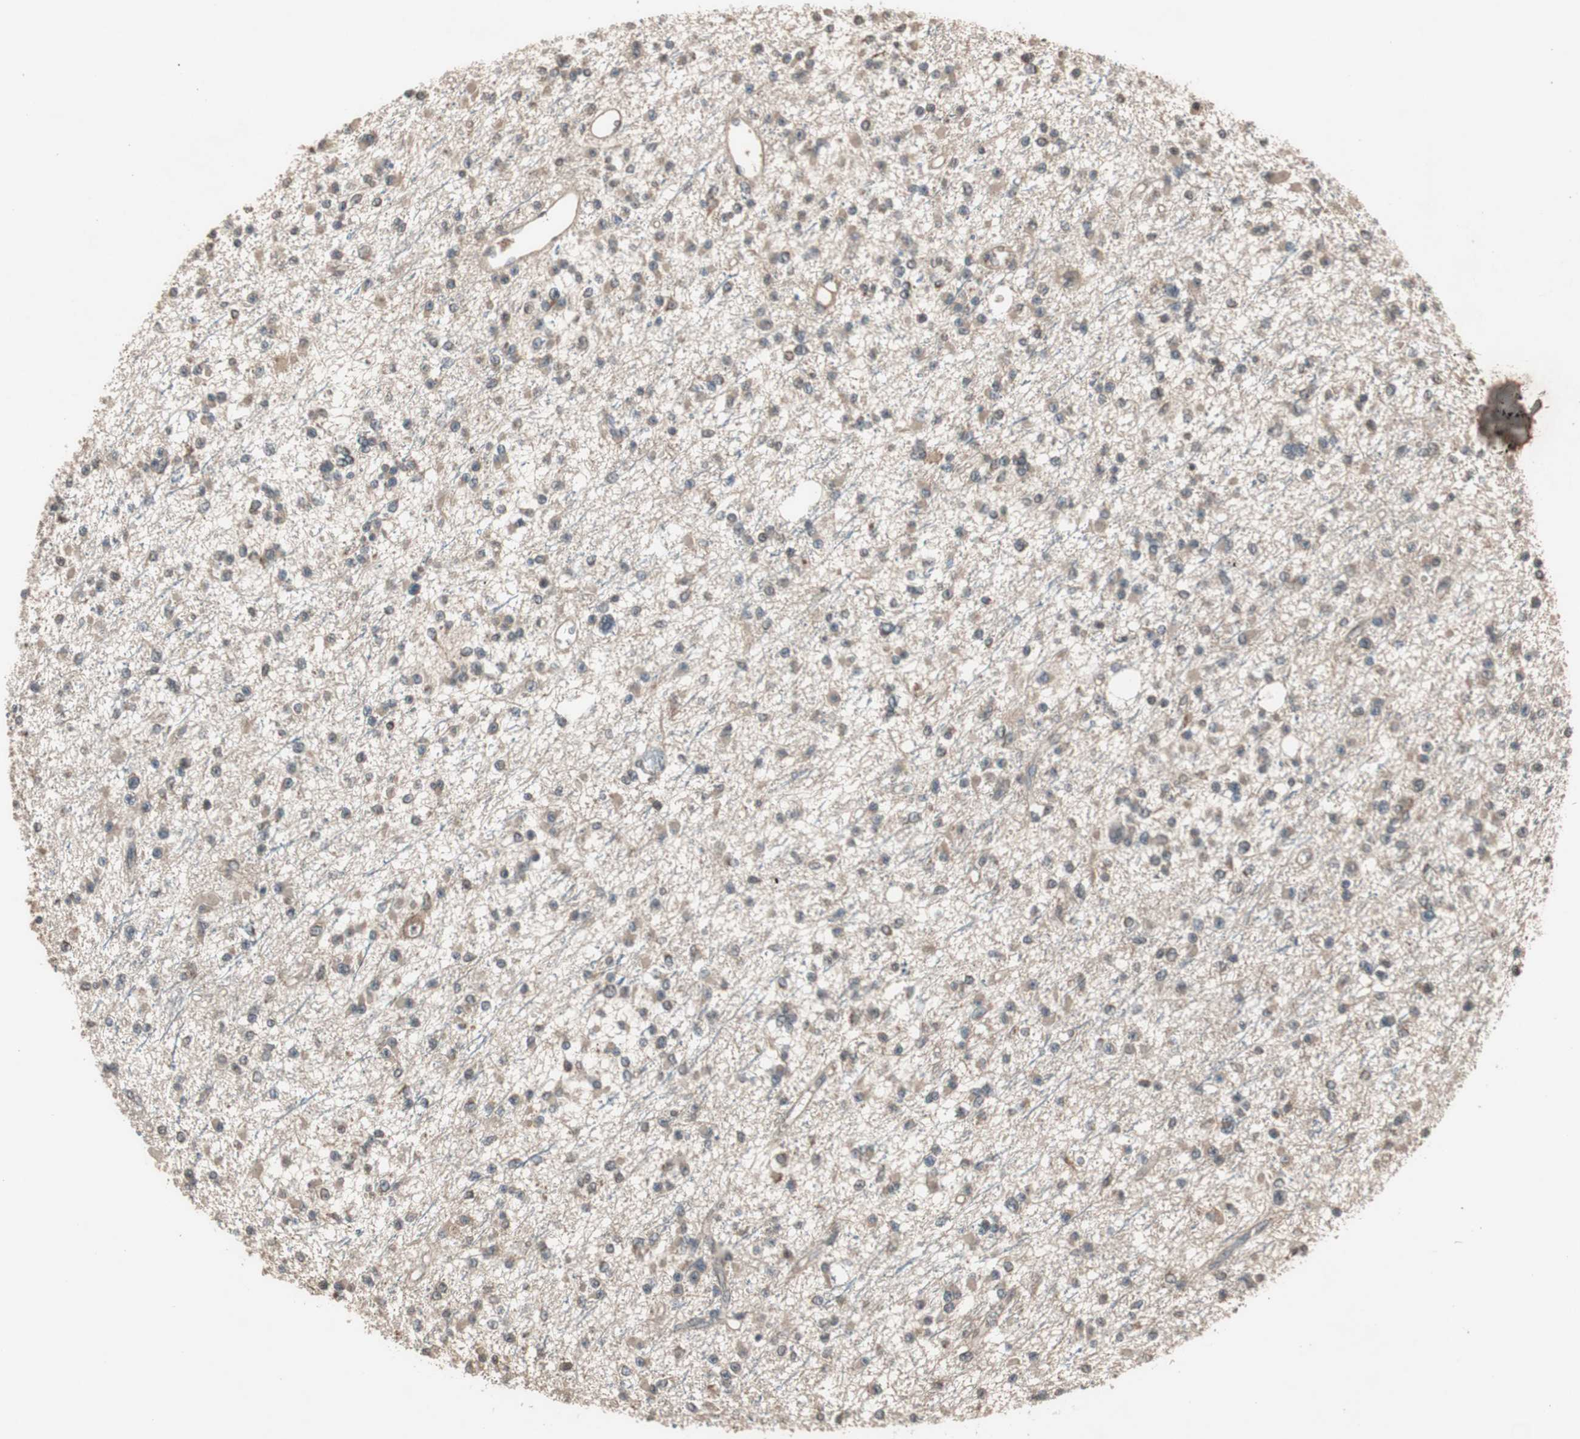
{"staining": {"intensity": "moderate", "quantity": ">75%", "location": "cytoplasmic/membranous"}, "tissue": "glioma", "cell_type": "Tumor cells", "image_type": "cancer", "snomed": [{"axis": "morphology", "description": "Glioma, malignant, Low grade"}, {"axis": "topography", "description": "Brain"}], "caption": "This histopathology image demonstrates IHC staining of human low-grade glioma (malignant), with medium moderate cytoplasmic/membranous expression in about >75% of tumor cells.", "gene": "TMEM230", "patient": {"sex": "female", "age": 22}}